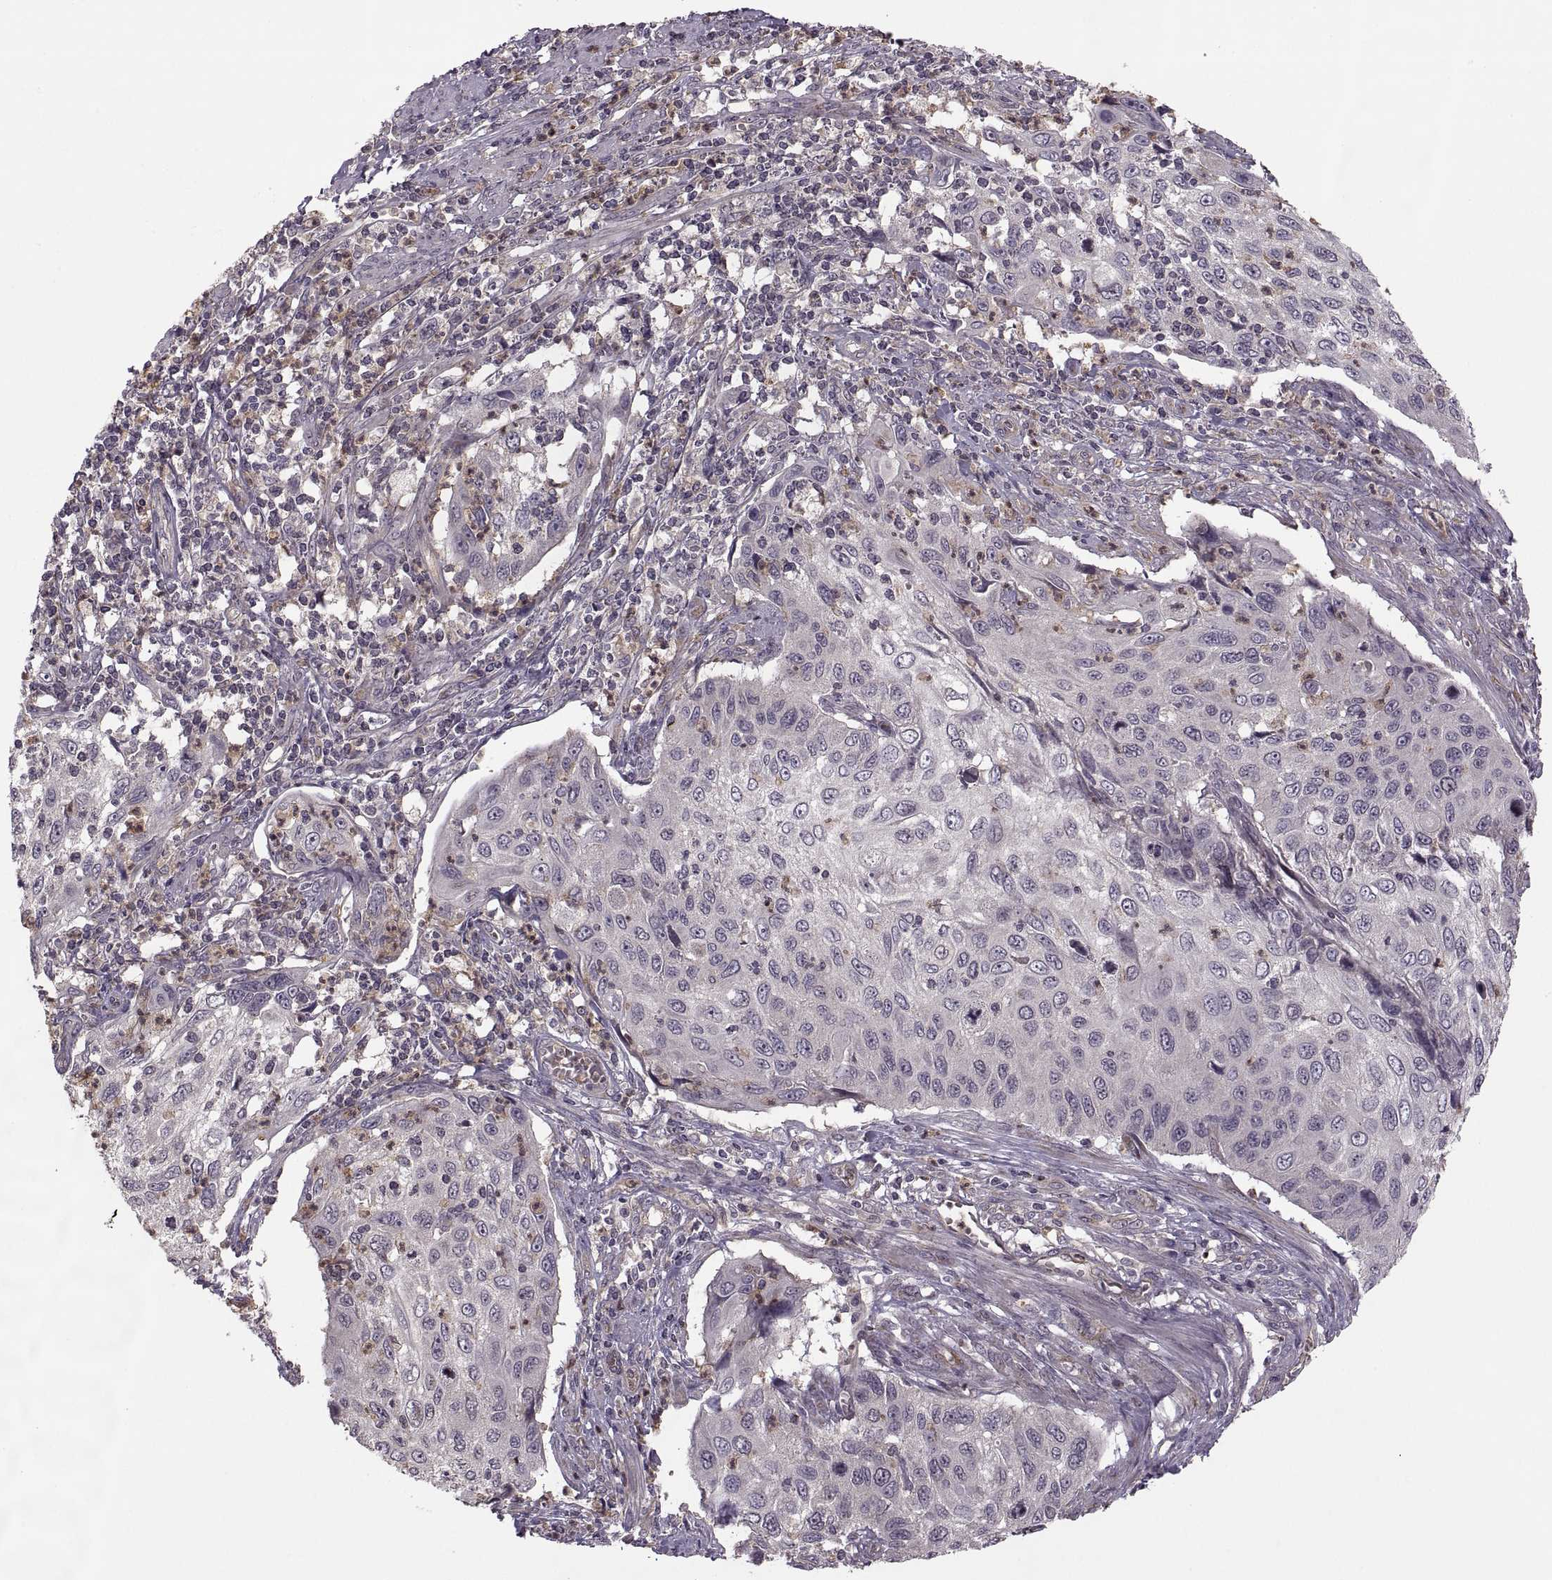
{"staining": {"intensity": "negative", "quantity": "none", "location": "none"}, "tissue": "cervical cancer", "cell_type": "Tumor cells", "image_type": "cancer", "snomed": [{"axis": "morphology", "description": "Squamous cell carcinoma, NOS"}, {"axis": "topography", "description": "Cervix"}], "caption": "The immunohistochemistry image has no significant expression in tumor cells of cervical cancer tissue.", "gene": "PIERCE1", "patient": {"sex": "female", "age": 70}}